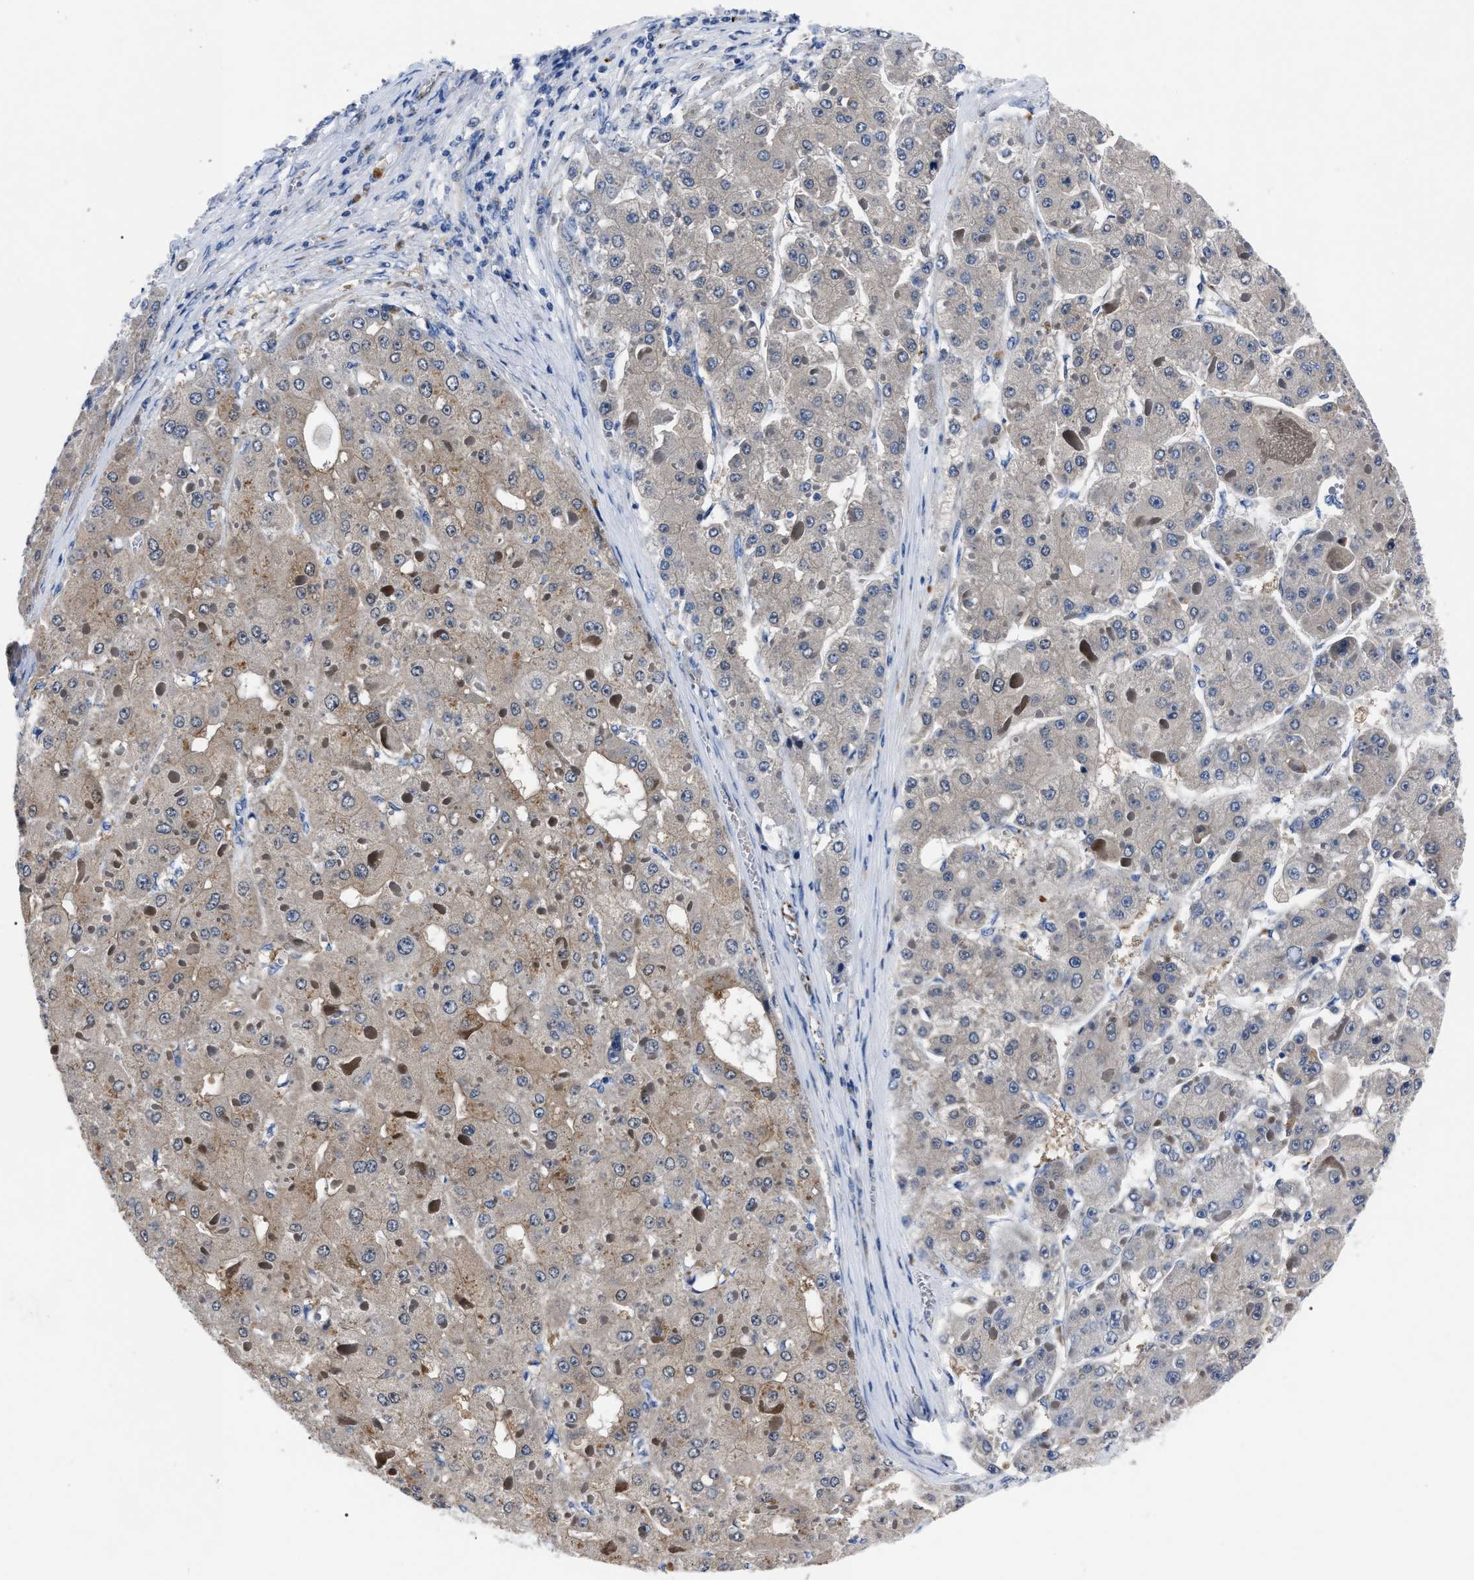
{"staining": {"intensity": "weak", "quantity": "<25%", "location": "cytoplasmic/membranous"}, "tissue": "liver cancer", "cell_type": "Tumor cells", "image_type": "cancer", "snomed": [{"axis": "morphology", "description": "Carcinoma, Hepatocellular, NOS"}, {"axis": "topography", "description": "Liver"}], "caption": "Immunohistochemical staining of human liver cancer (hepatocellular carcinoma) demonstrates no significant positivity in tumor cells.", "gene": "OR10G3", "patient": {"sex": "female", "age": 73}}